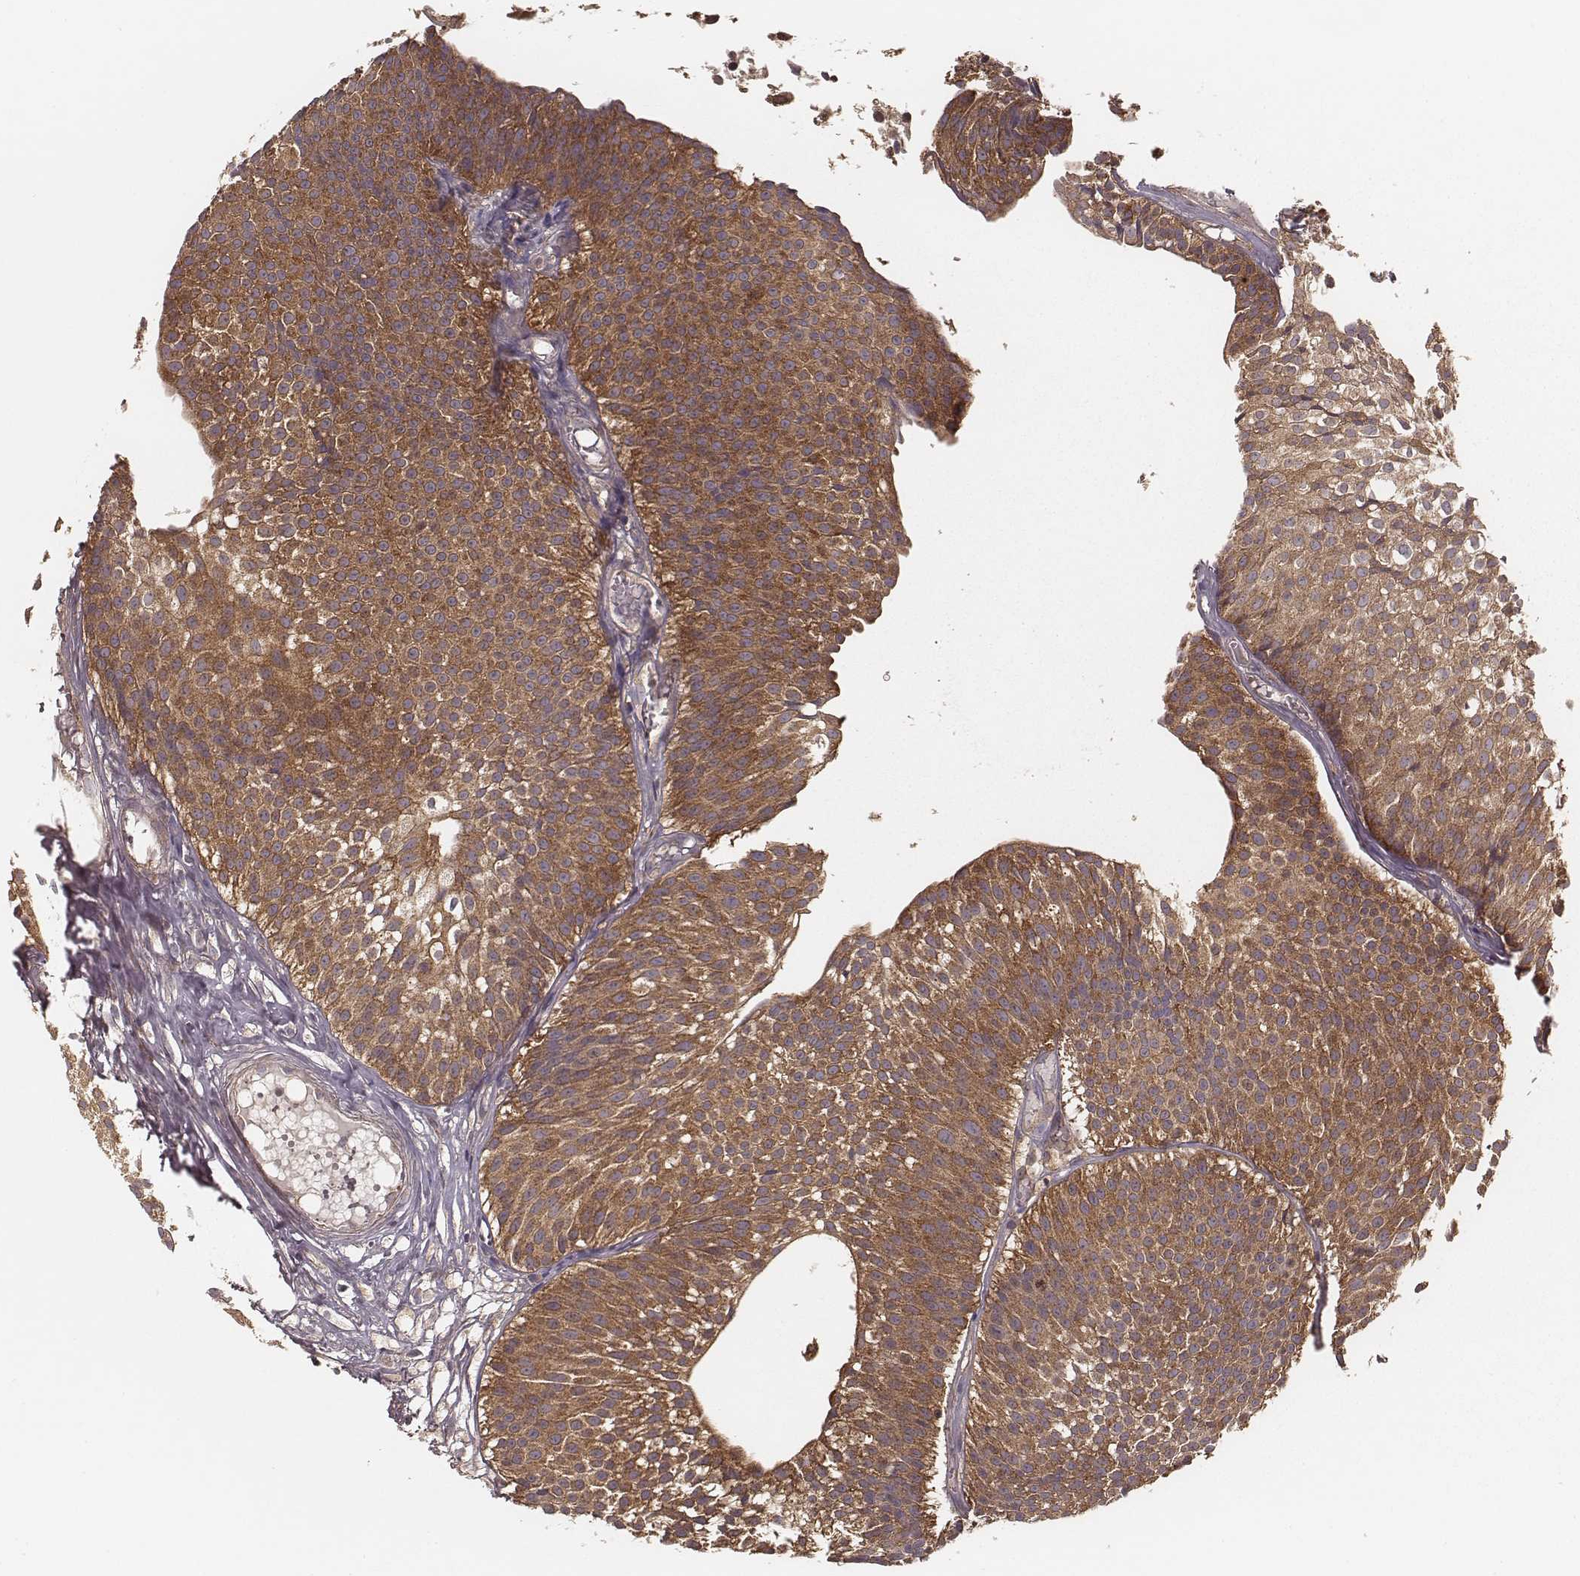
{"staining": {"intensity": "moderate", "quantity": ">75%", "location": "cytoplasmic/membranous"}, "tissue": "urothelial cancer", "cell_type": "Tumor cells", "image_type": "cancer", "snomed": [{"axis": "morphology", "description": "Urothelial carcinoma, Low grade"}, {"axis": "topography", "description": "Urinary bladder"}], "caption": "This is a photomicrograph of immunohistochemistry staining of urothelial cancer, which shows moderate expression in the cytoplasmic/membranous of tumor cells.", "gene": "CARS1", "patient": {"sex": "male", "age": 63}}